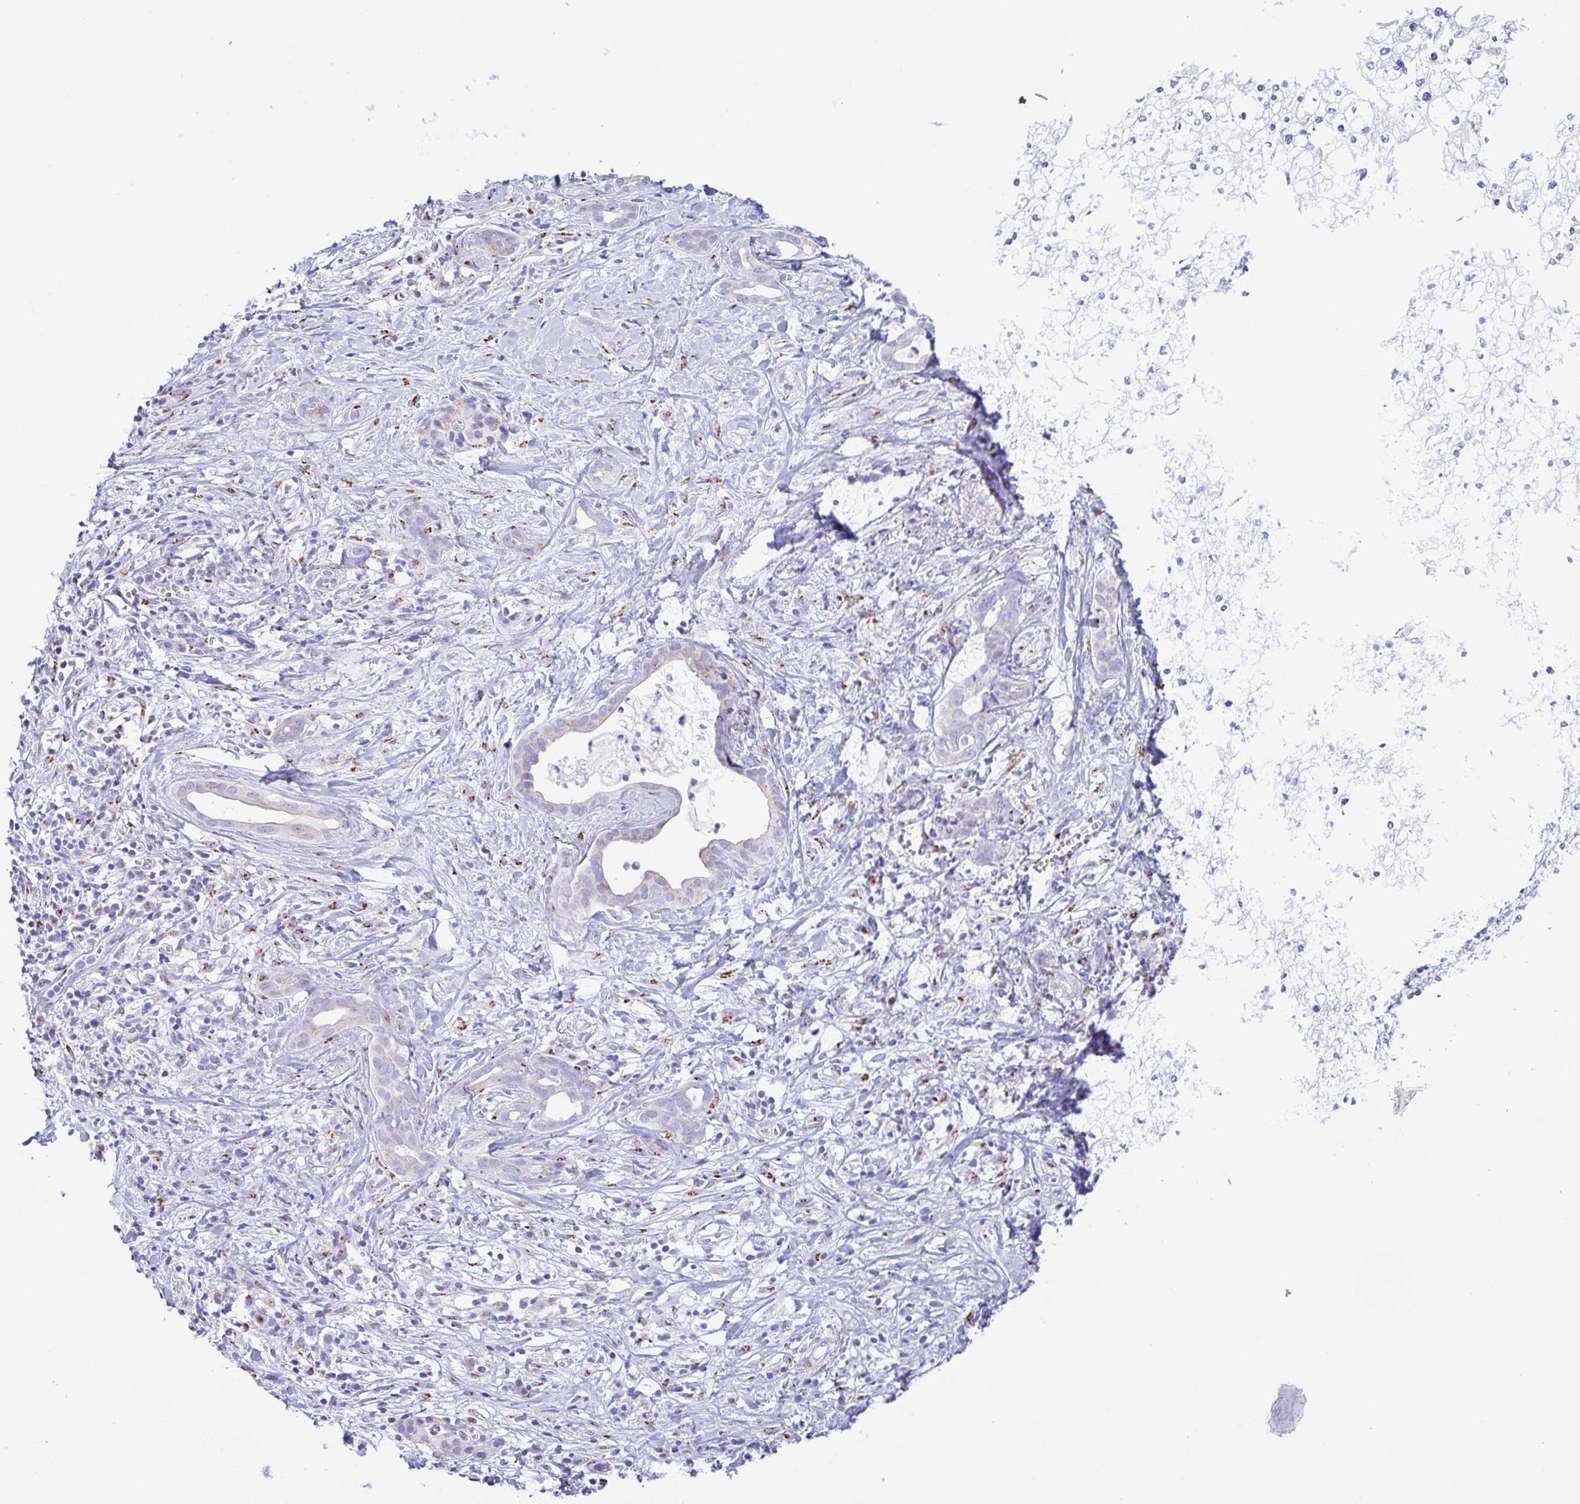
{"staining": {"intensity": "negative", "quantity": "none", "location": "none"}, "tissue": "pancreatic cancer", "cell_type": "Tumor cells", "image_type": "cancer", "snomed": [{"axis": "morphology", "description": "Adenocarcinoma, NOS"}, {"axis": "topography", "description": "Pancreas"}], "caption": "IHC image of human adenocarcinoma (pancreatic) stained for a protein (brown), which exhibits no positivity in tumor cells.", "gene": "SULT1B1", "patient": {"sex": "male", "age": 61}}